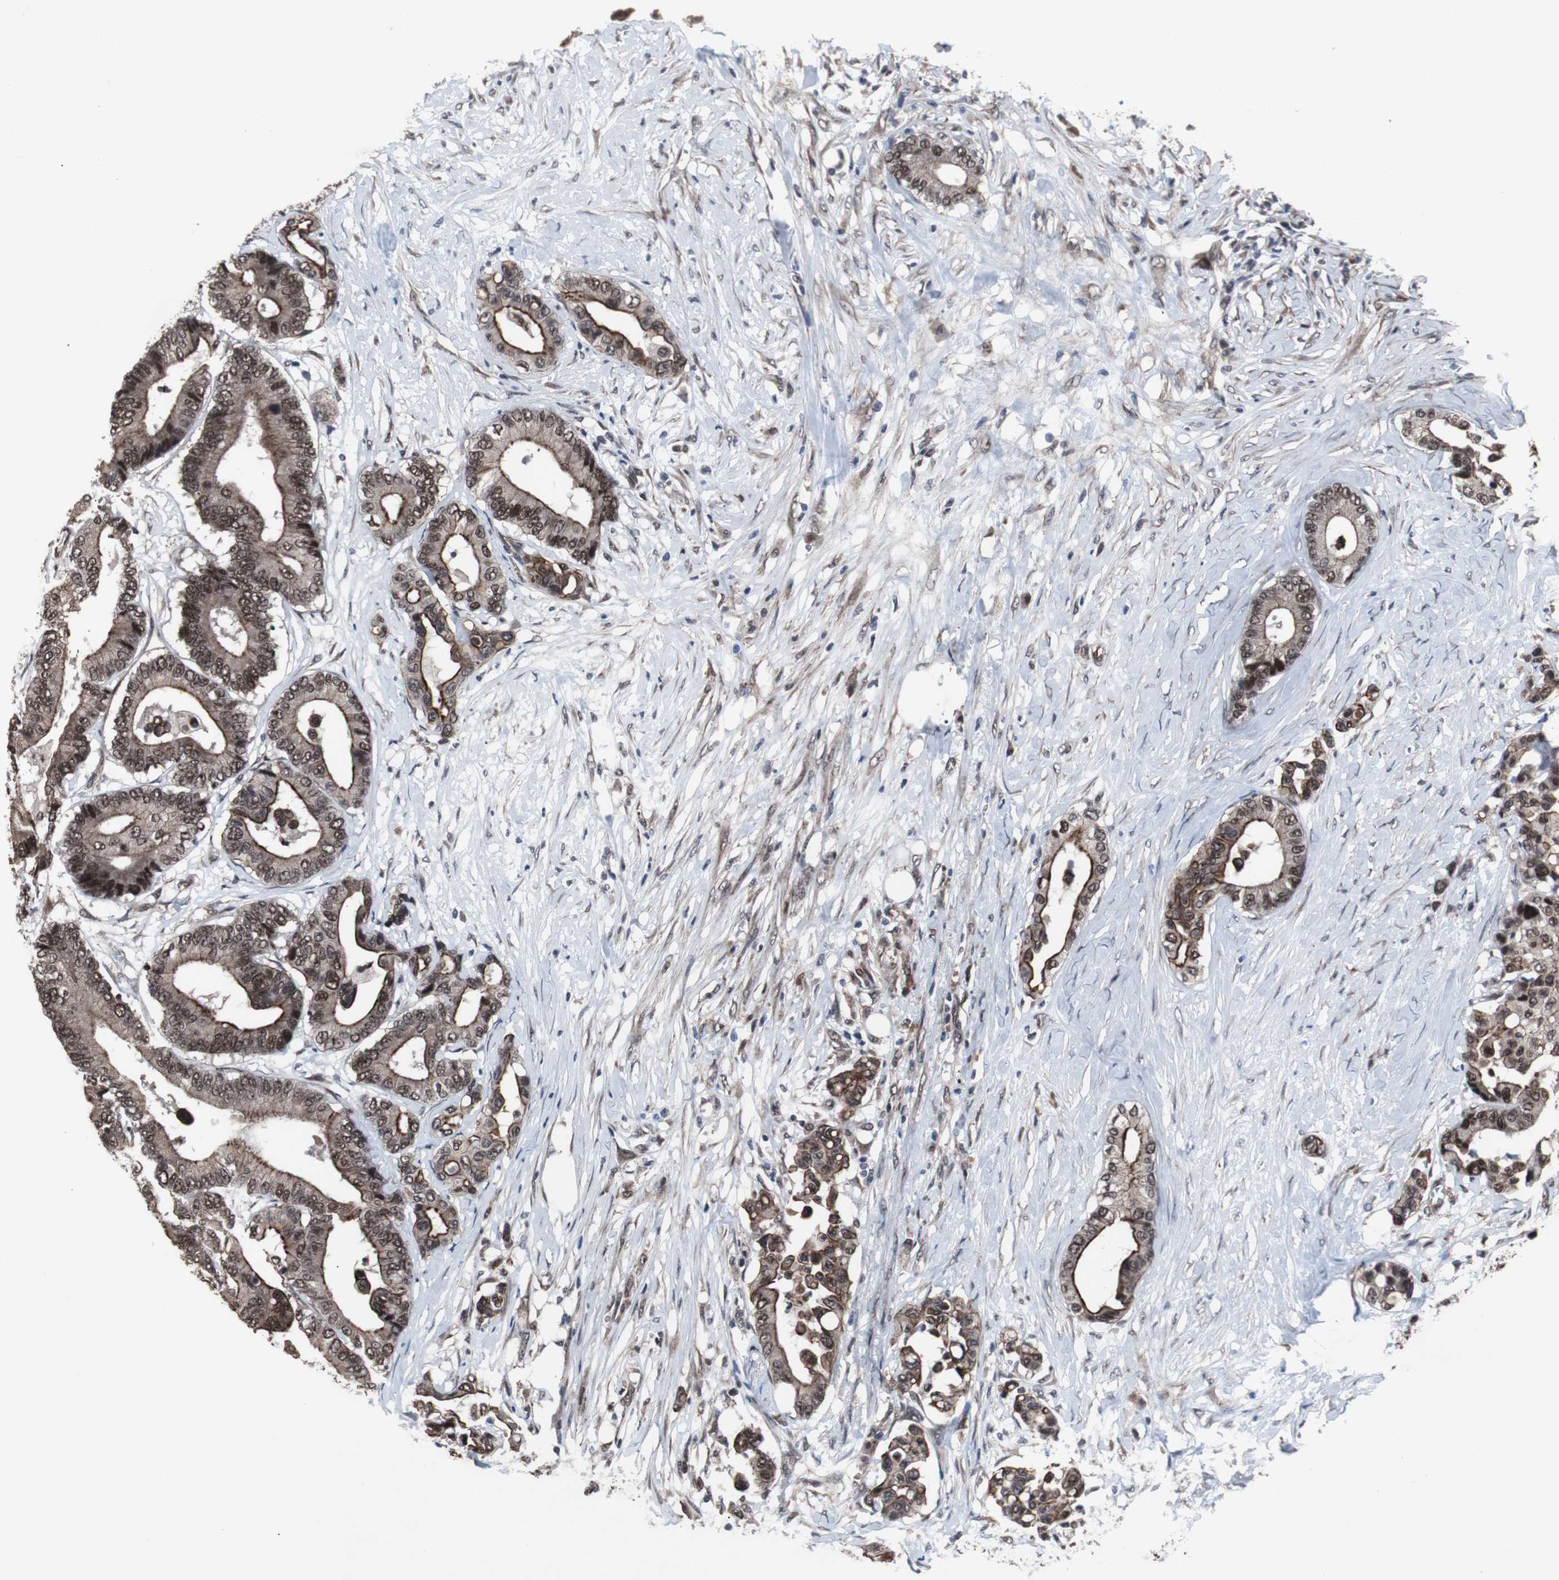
{"staining": {"intensity": "moderate", "quantity": ">75%", "location": "cytoplasmic/membranous,nuclear"}, "tissue": "colorectal cancer", "cell_type": "Tumor cells", "image_type": "cancer", "snomed": [{"axis": "morphology", "description": "Normal tissue, NOS"}, {"axis": "morphology", "description": "Adenocarcinoma, NOS"}, {"axis": "topography", "description": "Colon"}], "caption": "Moderate cytoplasmic/membranous and nuclear staining is present in approximately >75% of tumor cells in colorectal adenocarcinoma.", "gene": "GTF2F2", "patient": {"sex": "male", "age": 82}}